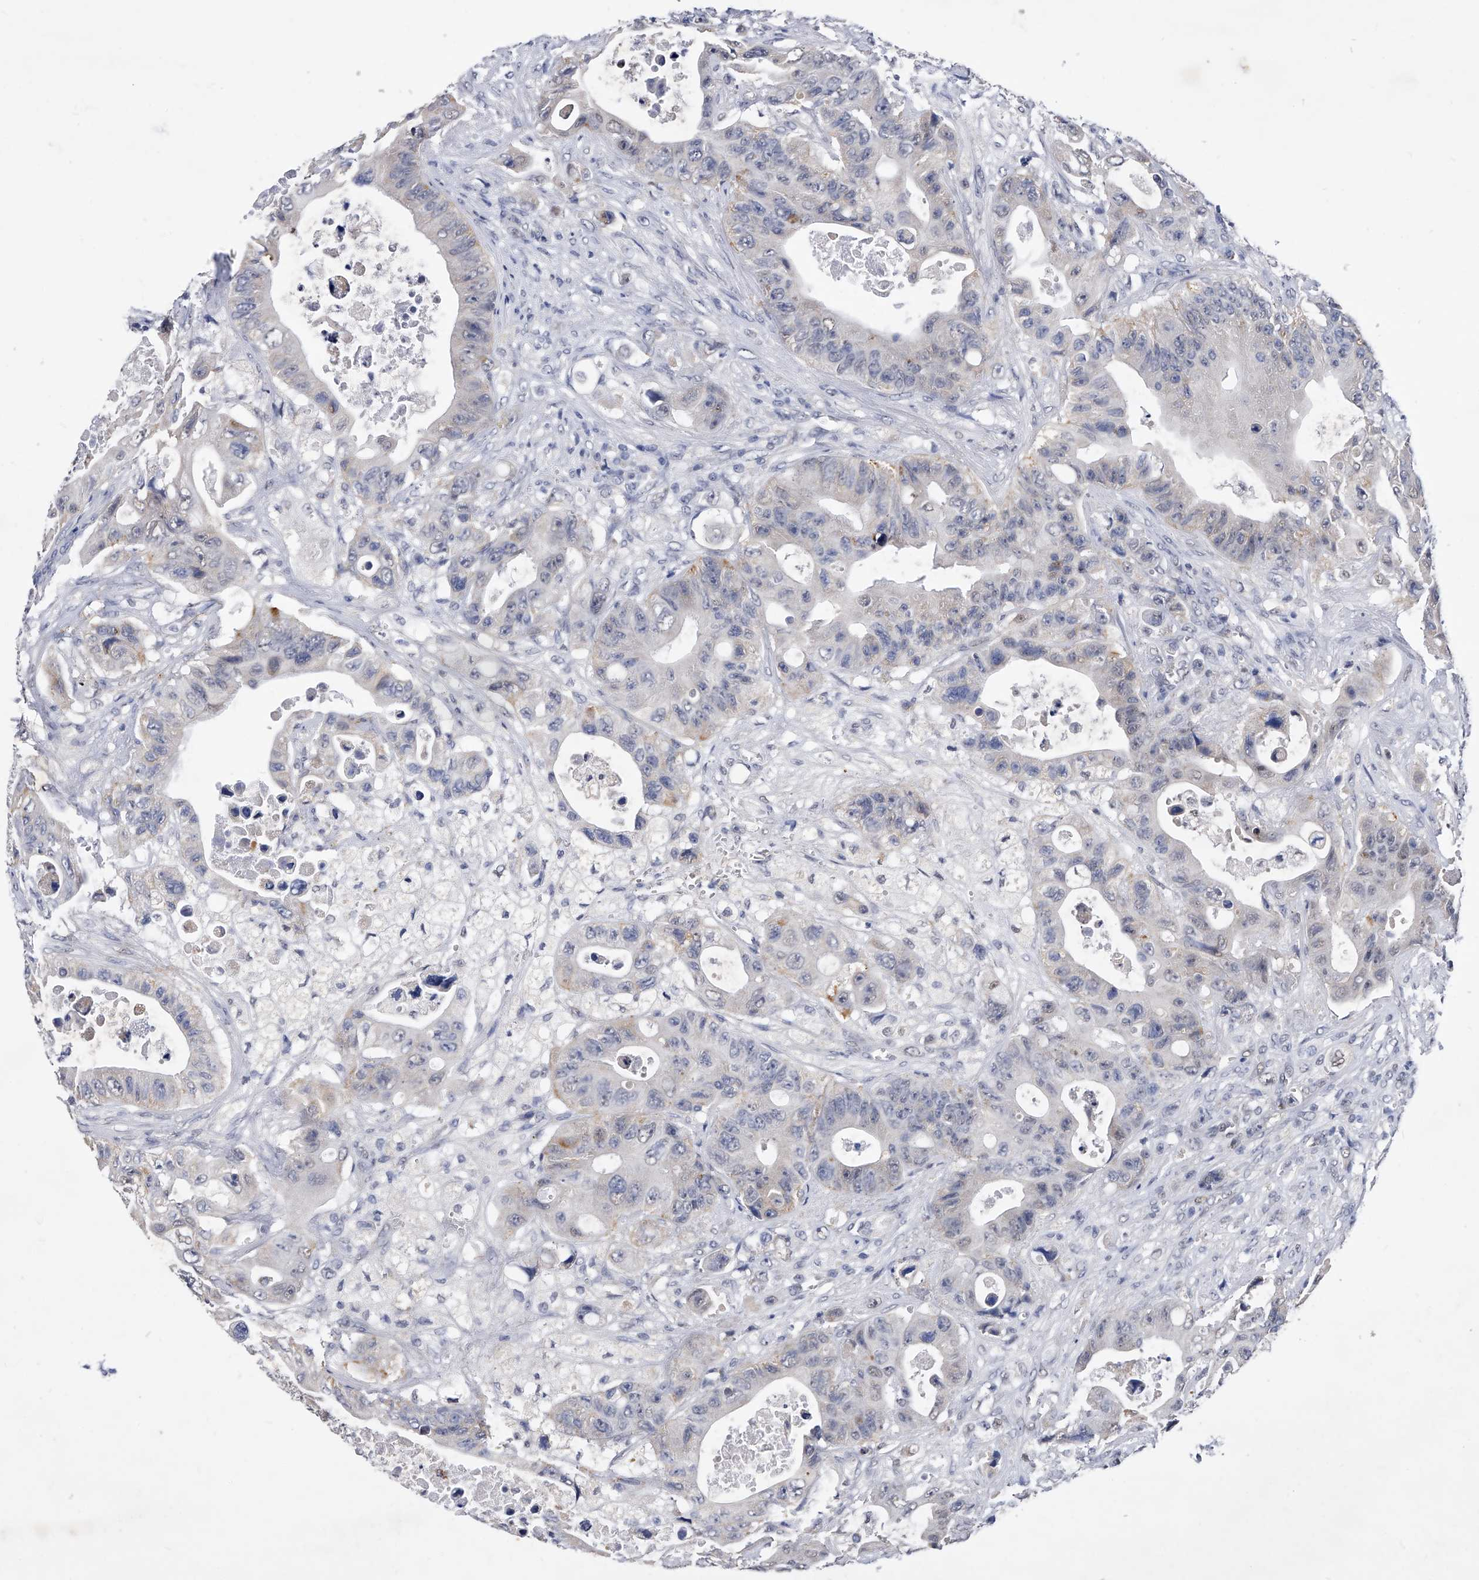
{"staining": {"intensity": "weak", "quantity": "<25%", "location": "cytoplasmic/membranous"}, "tissue": "colorectal cancer", "cell_type": "Tumor cells", "image_type": "cancer", "snomed": [{"axis": "morphology", "description": "Adenocarcinoma, NOS"}, {"axis": "topography", "description": "Colon"}], "caption": "High magnification brightfield microscopy of colorectal adenocarcinoma stained with DAB (3,3'-diaminobenzidine) (brown) and counterstained with hematoxylin (blue): tumor cells show no significant expression. (IHC, brightfield microscopy, high magnification).", "gene": "ZNF529", "patient": {"sex": "female", "age": 46}}